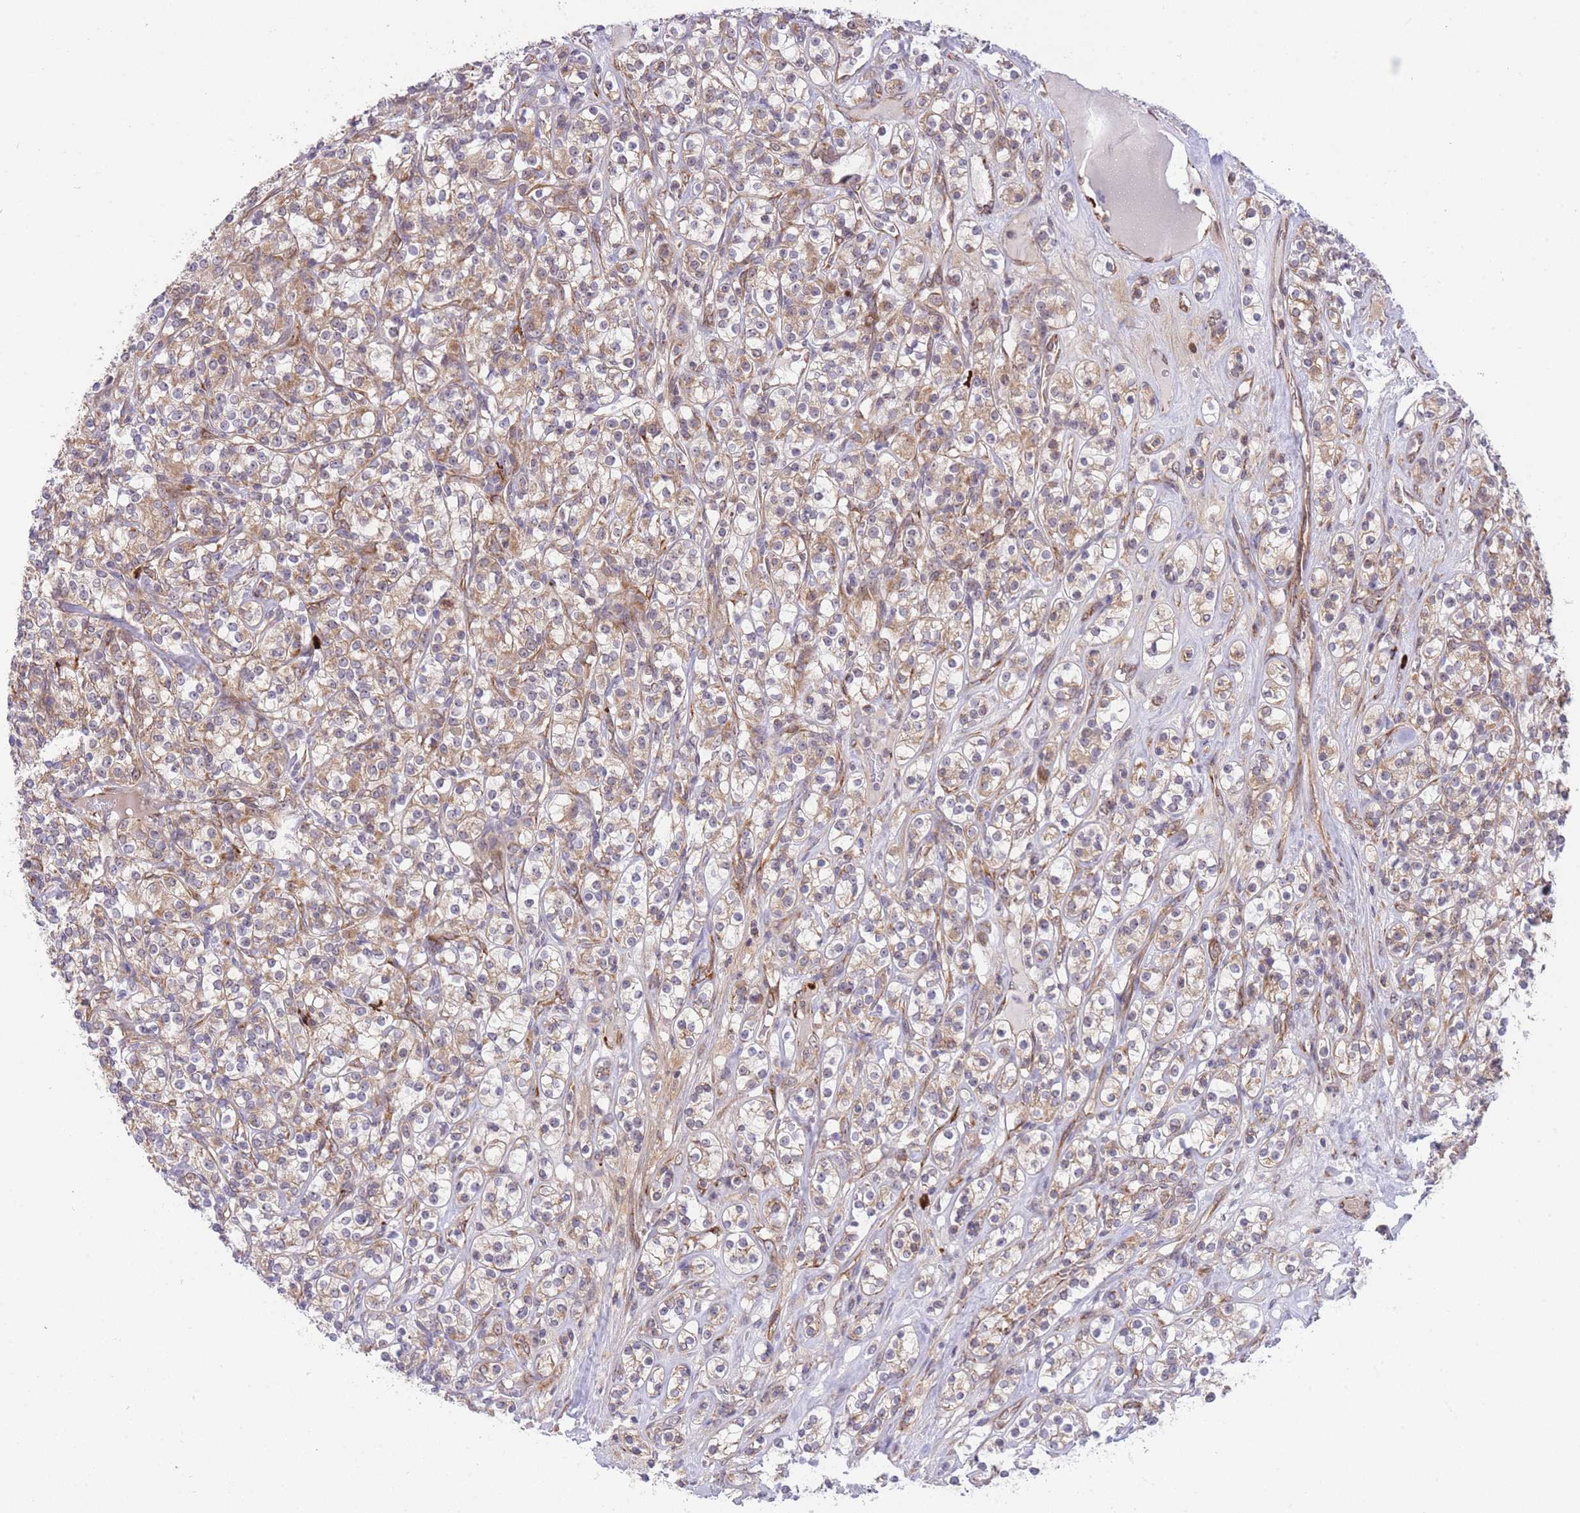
{"staining": {"intensity": "moderate", "quantity": ">75%", "location": "cytoplasmic/membranous"}, "tissue": "renal cancer", "cell_type": "Tumor cells", "image_type": "cancer", "snomed": [{"axis": "morphology", "description": "Adenocarcinoma, NOS"}, {"axis": "topography", "description": "Kidney"}], "caption": "A micrograph of renal adenocarcinoma stained for a protein exhibits moderate cytoplasmic/membranous brown staining in tumor cells.", "gene": "EXOSC8", "patient": {"sex": "male", "age": 77}}